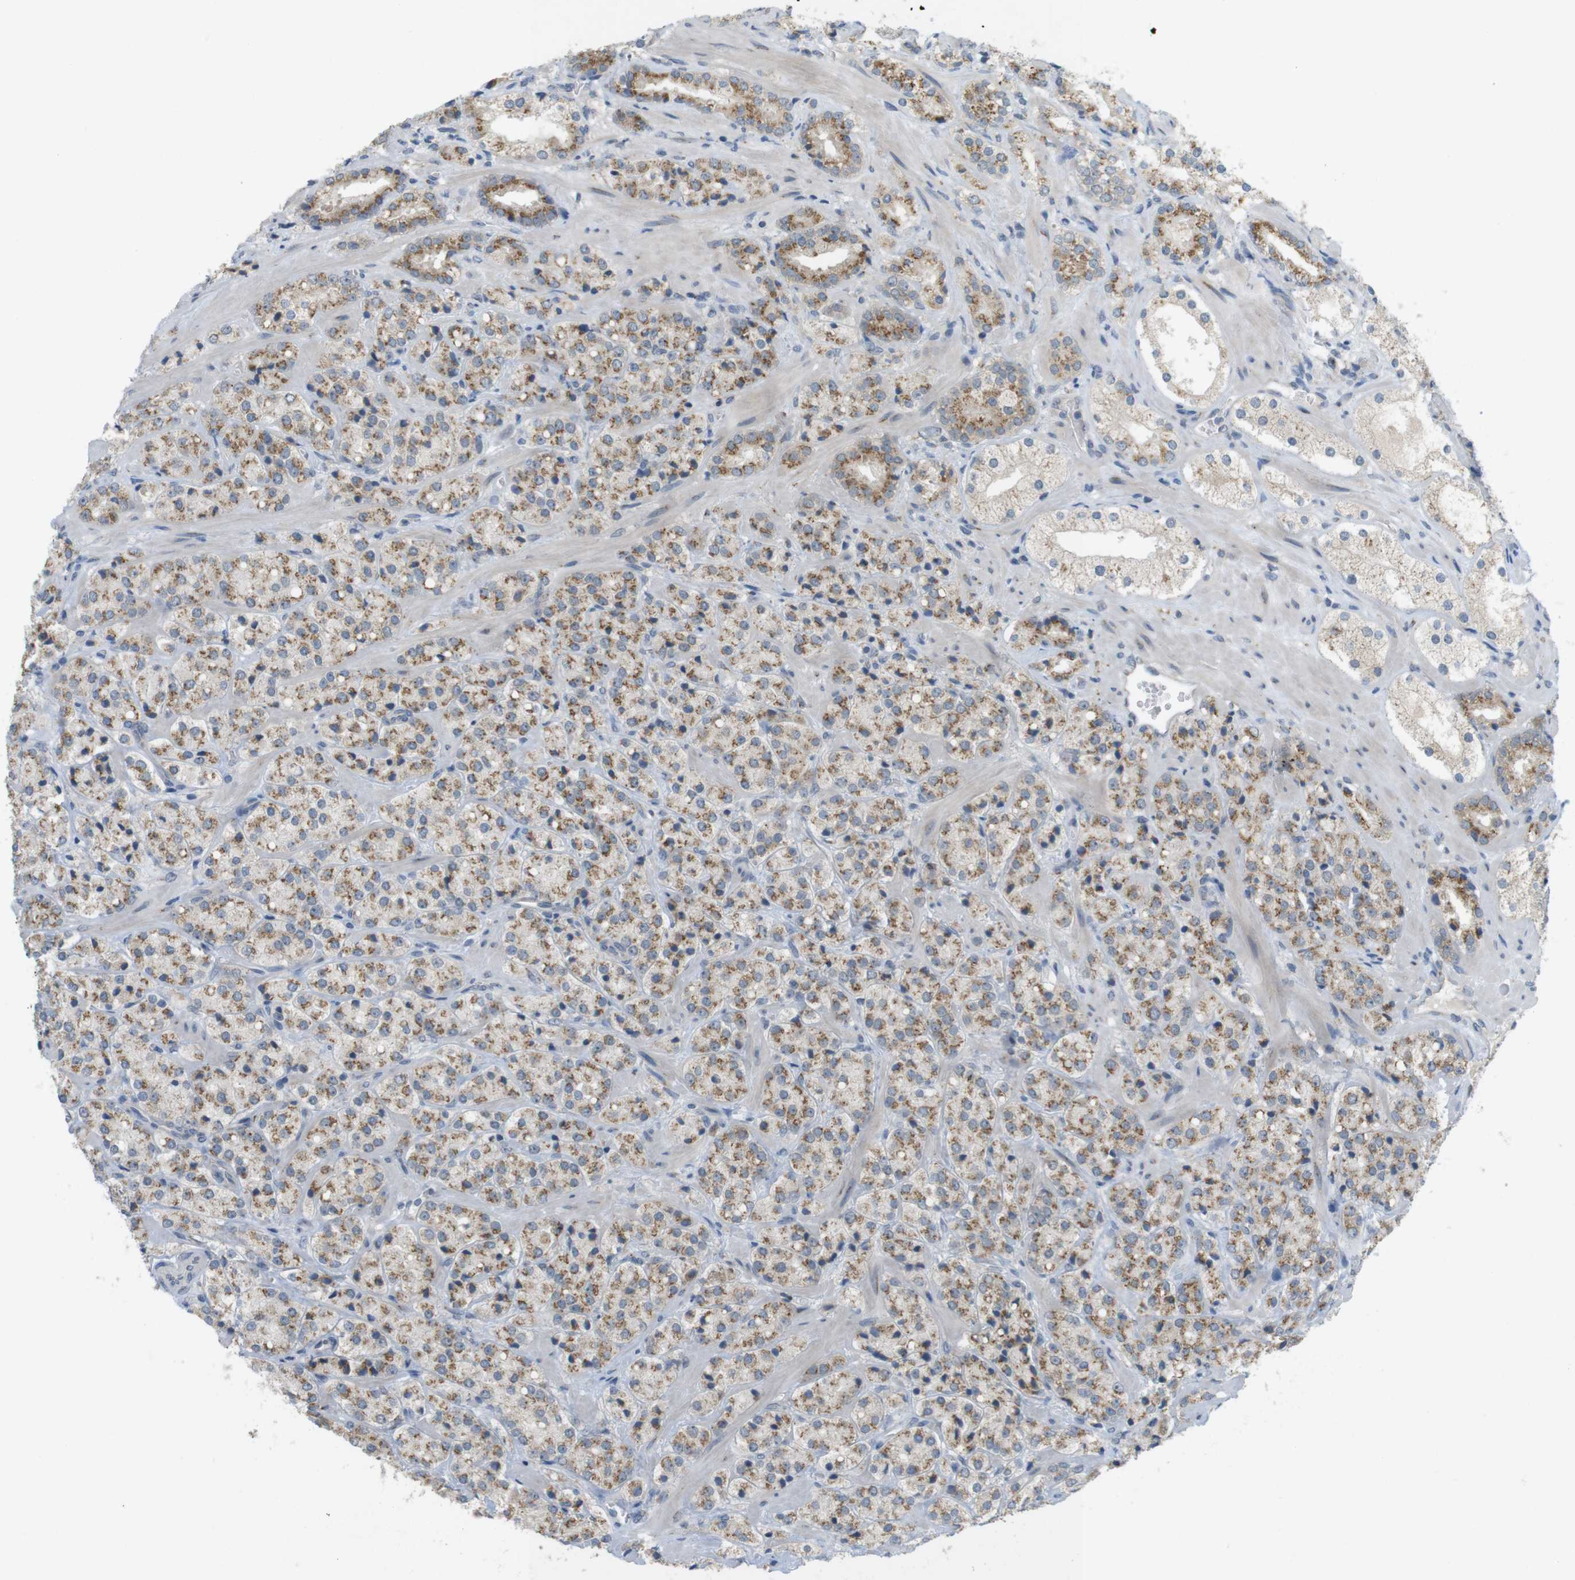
{"staining": {"intensity": "moderate", "quantity": ">75%", "location": "cytoplasmic/membranous"}, "tissue": "prostate cancer", "cell_type": "Tumor cells", "image_type": "cancer", "snomed": [{"axis": "morphology", "description": "Adenocarcinoma, High grade"}, {"axis": "topography", "description": "Prostate"}], "caption": "Immunohistochemical staining of human prostate cancer (high-grade adenocarcinoma) exhibits medium levels of moderate cytoplasmic/membranous expression in about >75% of tumor cells.", "gene": "YIPF3", "patient": {"sex": "male", "age": 64}}